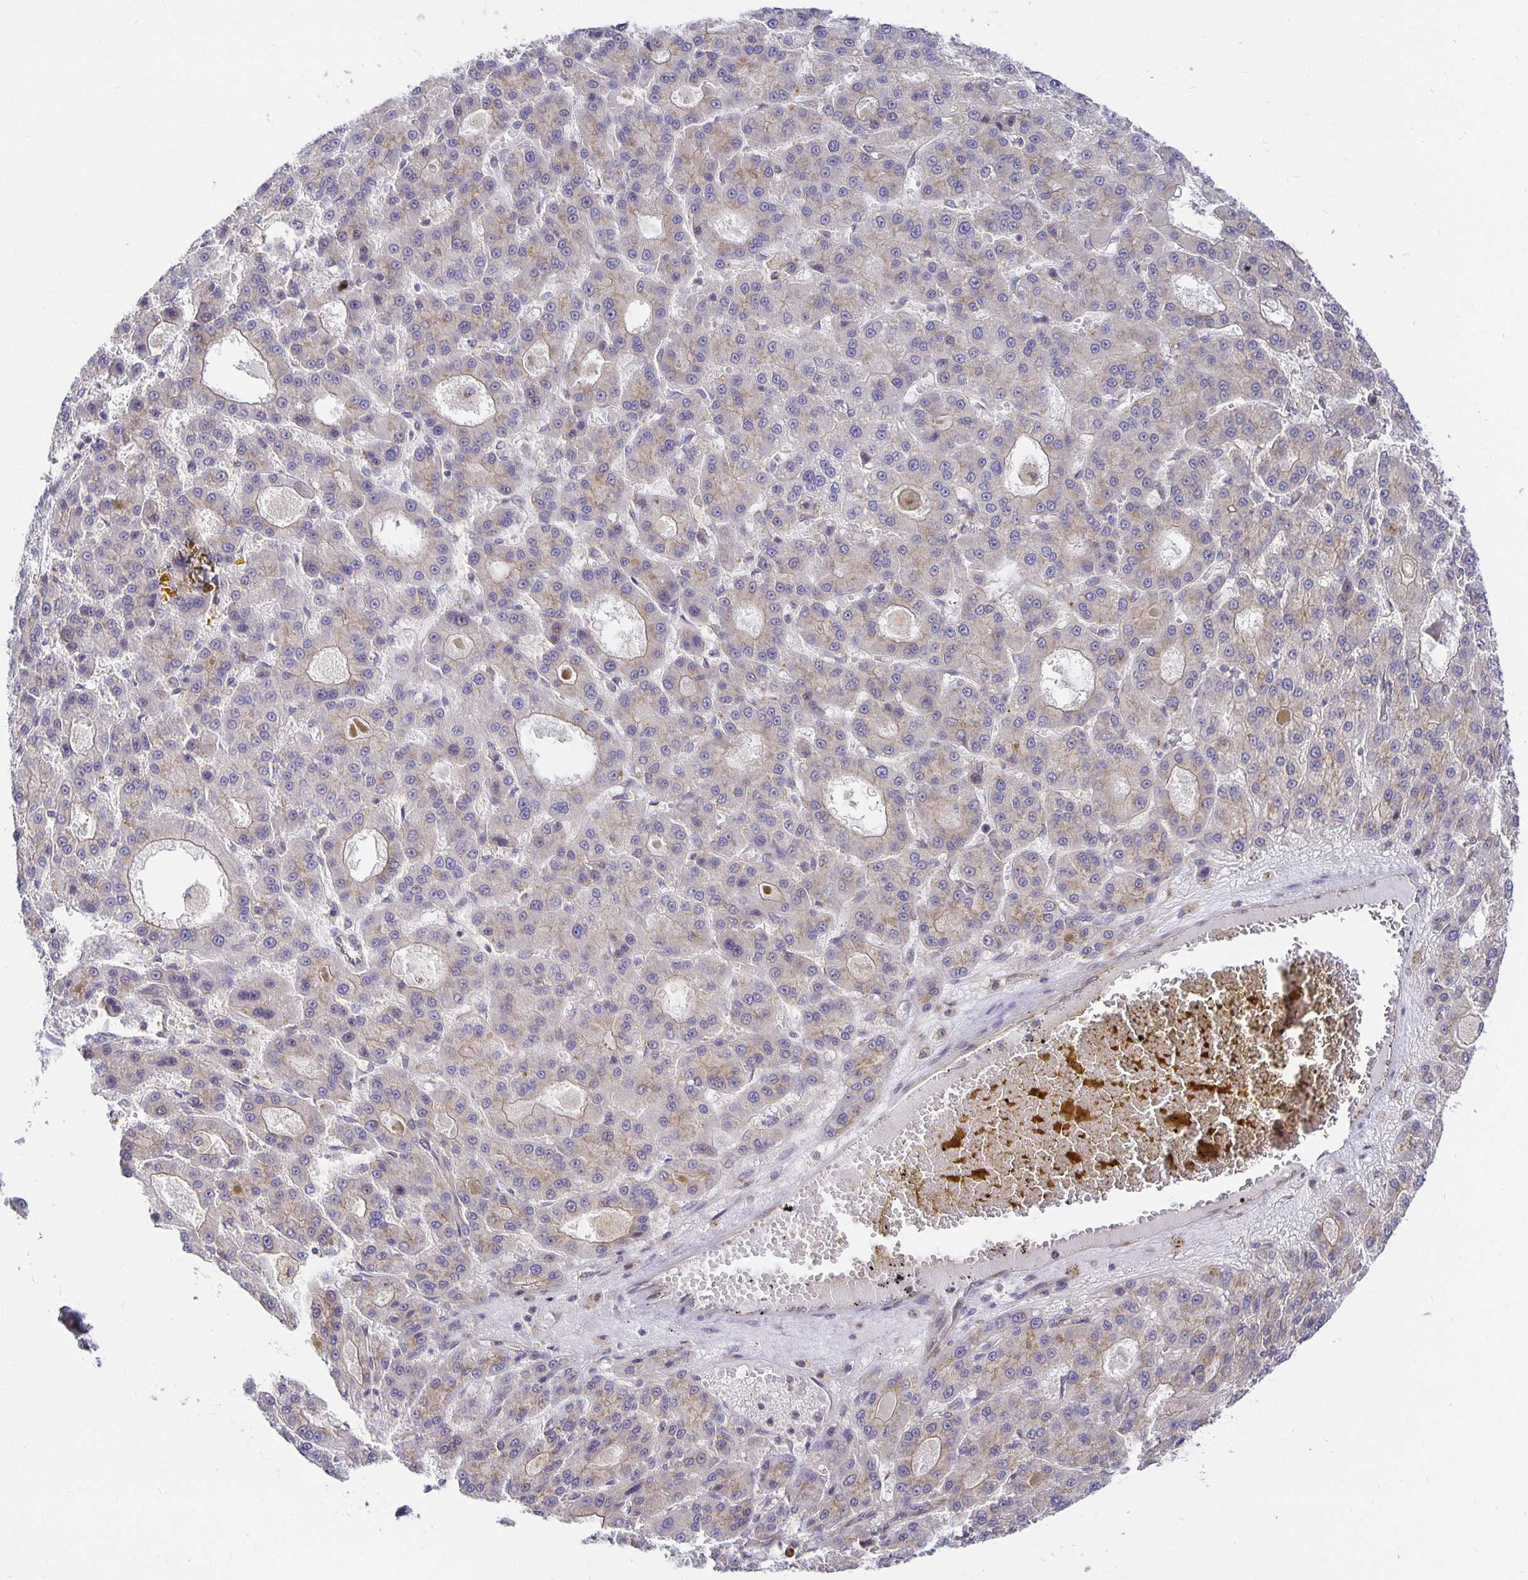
{"staining": {"intensity": "weak", "quantity": "<25%", "location": "cytoplasmic/membranous"}, "tissue": "liver cancer", "cell_type": "Tumor cells", "image_type": "cancer", "snomed": [{"axis": "morphology", "description": "Carcinoma, Hepatocellular, NOS"}, {"axis": "topography", "description": "Liver"}], "caption": "DAB (3,3'-diaminobenzidine) immunohistochemical staining of human liver hepatocellular carcinoma displays no significant positivity in tumor cells.", "gene": "USO1", "patient": {"sex": "male", "age": 70}}